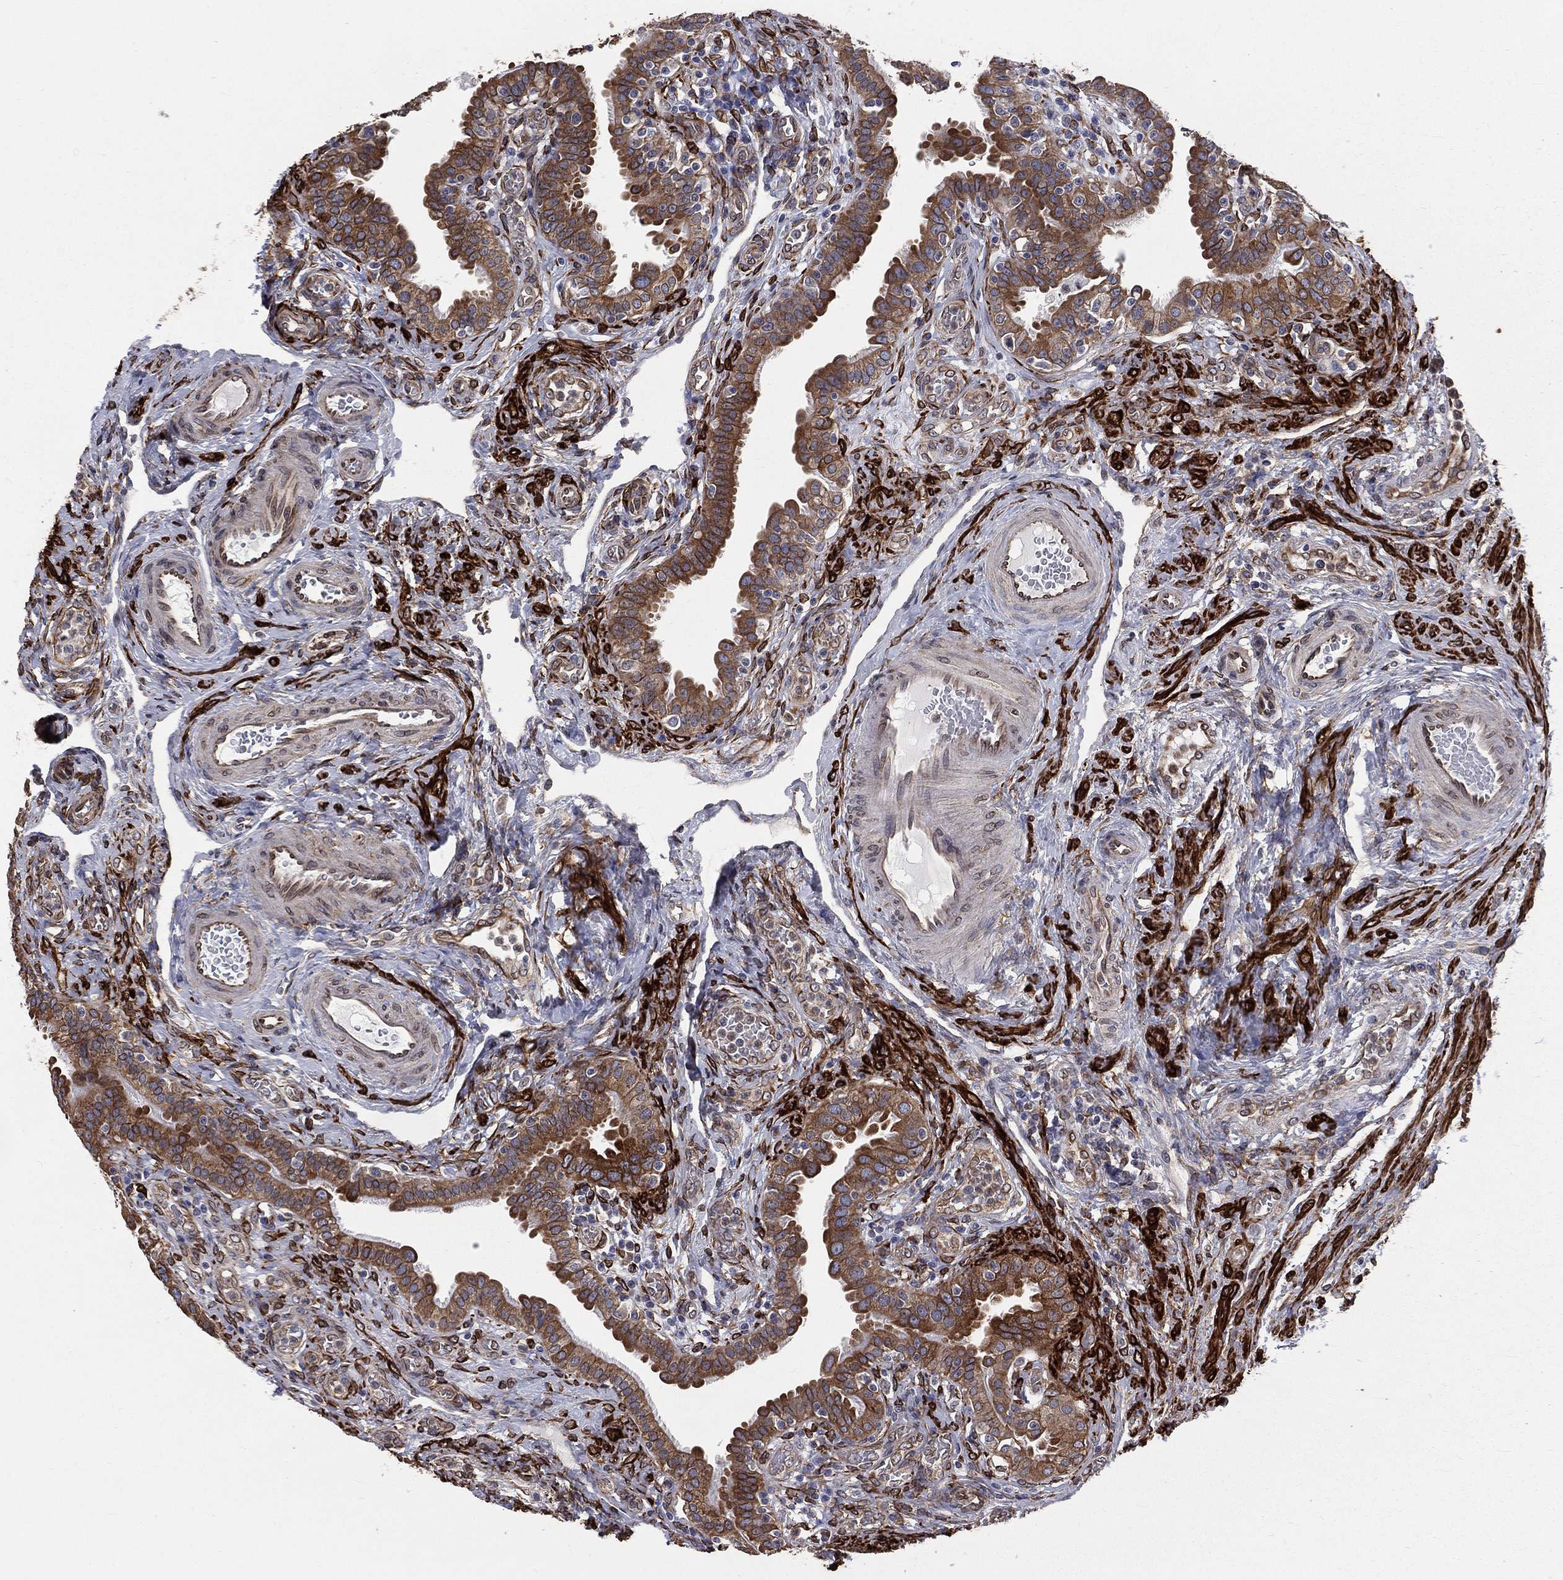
{"staining": {"intensity": "strong", "quantity": ">75%", "location": "cytoplasmic/membranous"}, "tissue": "fallopian tube", "cell_type": "Glandular cells", "image_type": "normal", "snomed": [{"axis": "morphology", "description": "Normal tissue, NOS"}, {"axis": "topography", "description": "Fallopian tube"}], "caption": "Strong cytoplasmic/membranous staining is appreciated in approximately >75% of glandular cells in unremarkable fallopian tube.", "gene": "PGRMC1", "patient": {"sex": "female", "age": 41}}